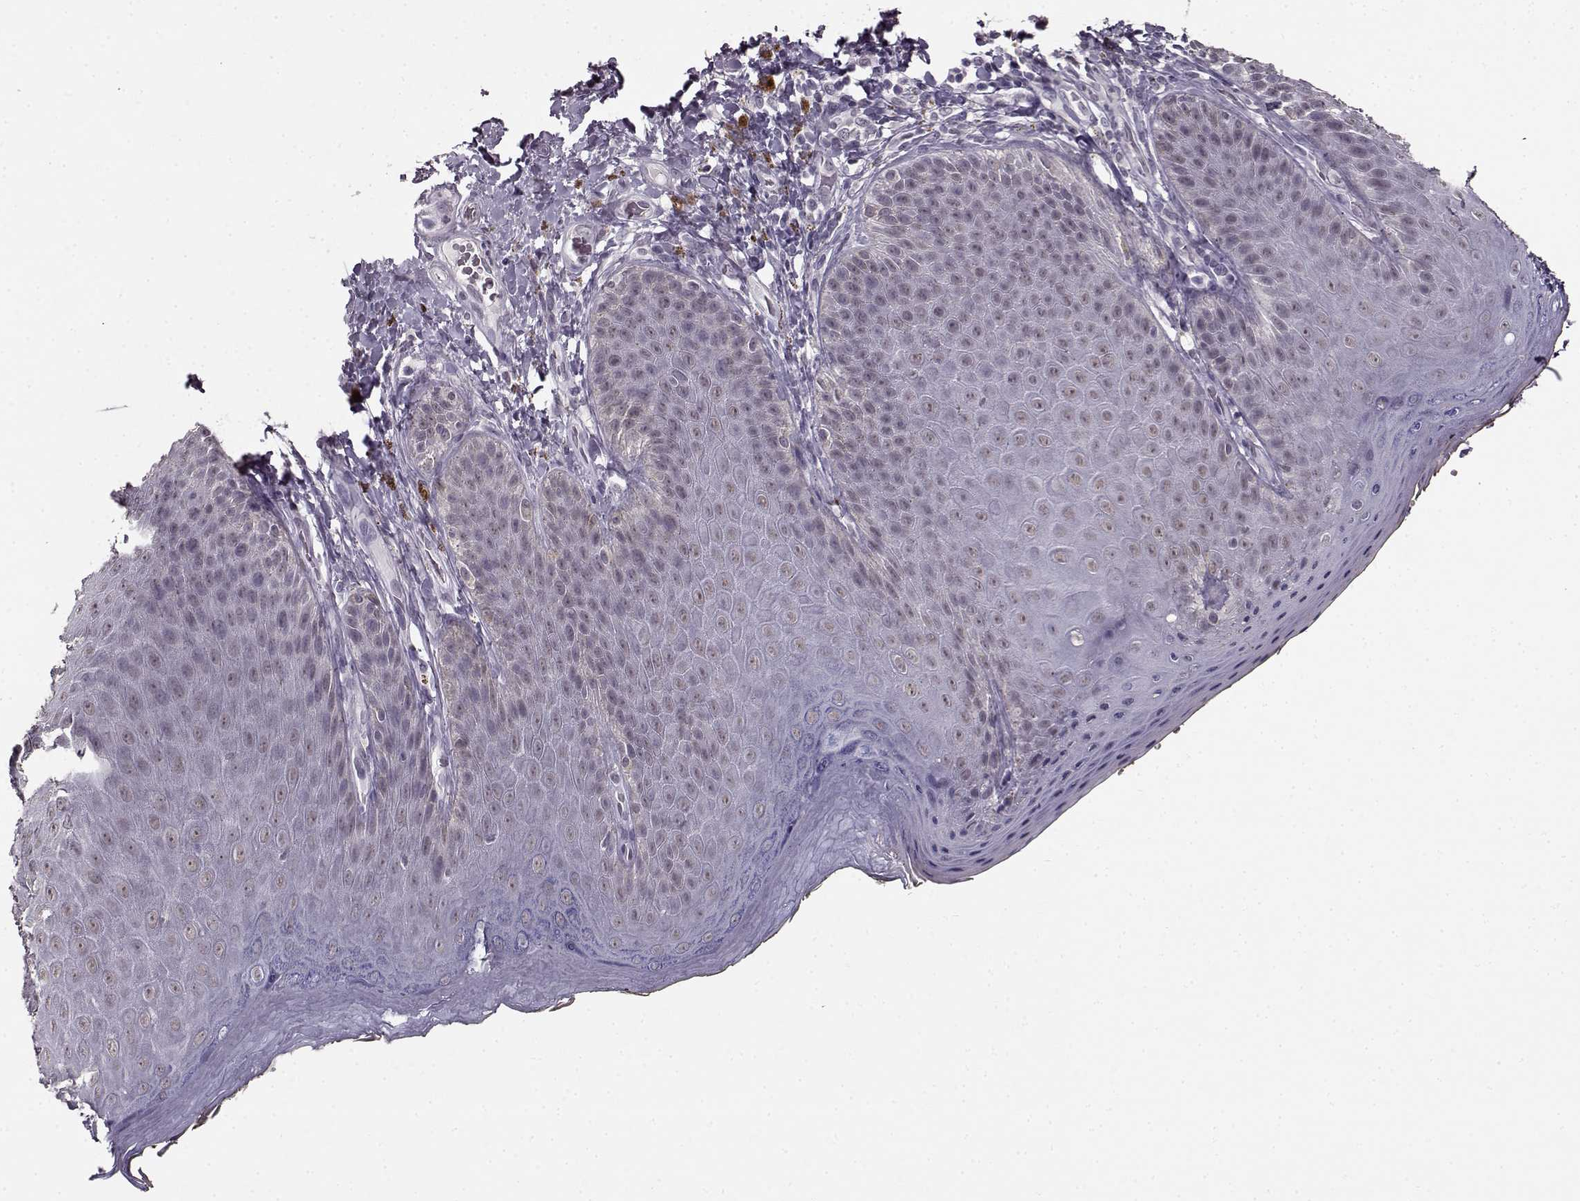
{"staining": {"intensity": "weak", "quantity": "<25%", "location": "nuclear"}, "tissue": "skin", "cell_type": "Epidermal cells", "image_type": "normal", "snomed": [{"axis": "morphology", "description": "Normal tissue, NOS"}, {"axis": "topography", "description": "Anal"}], "caption": "The image reveals no staining of epidermal cells in unremarkable skin. The staining is performed using DAB (3,3'-diaminobenzidine) brown chromogen with nuclei counter-stained in using hematoxylin.", "gene": "RP1L1", "patient": {"sex": "male", "age": 53}}